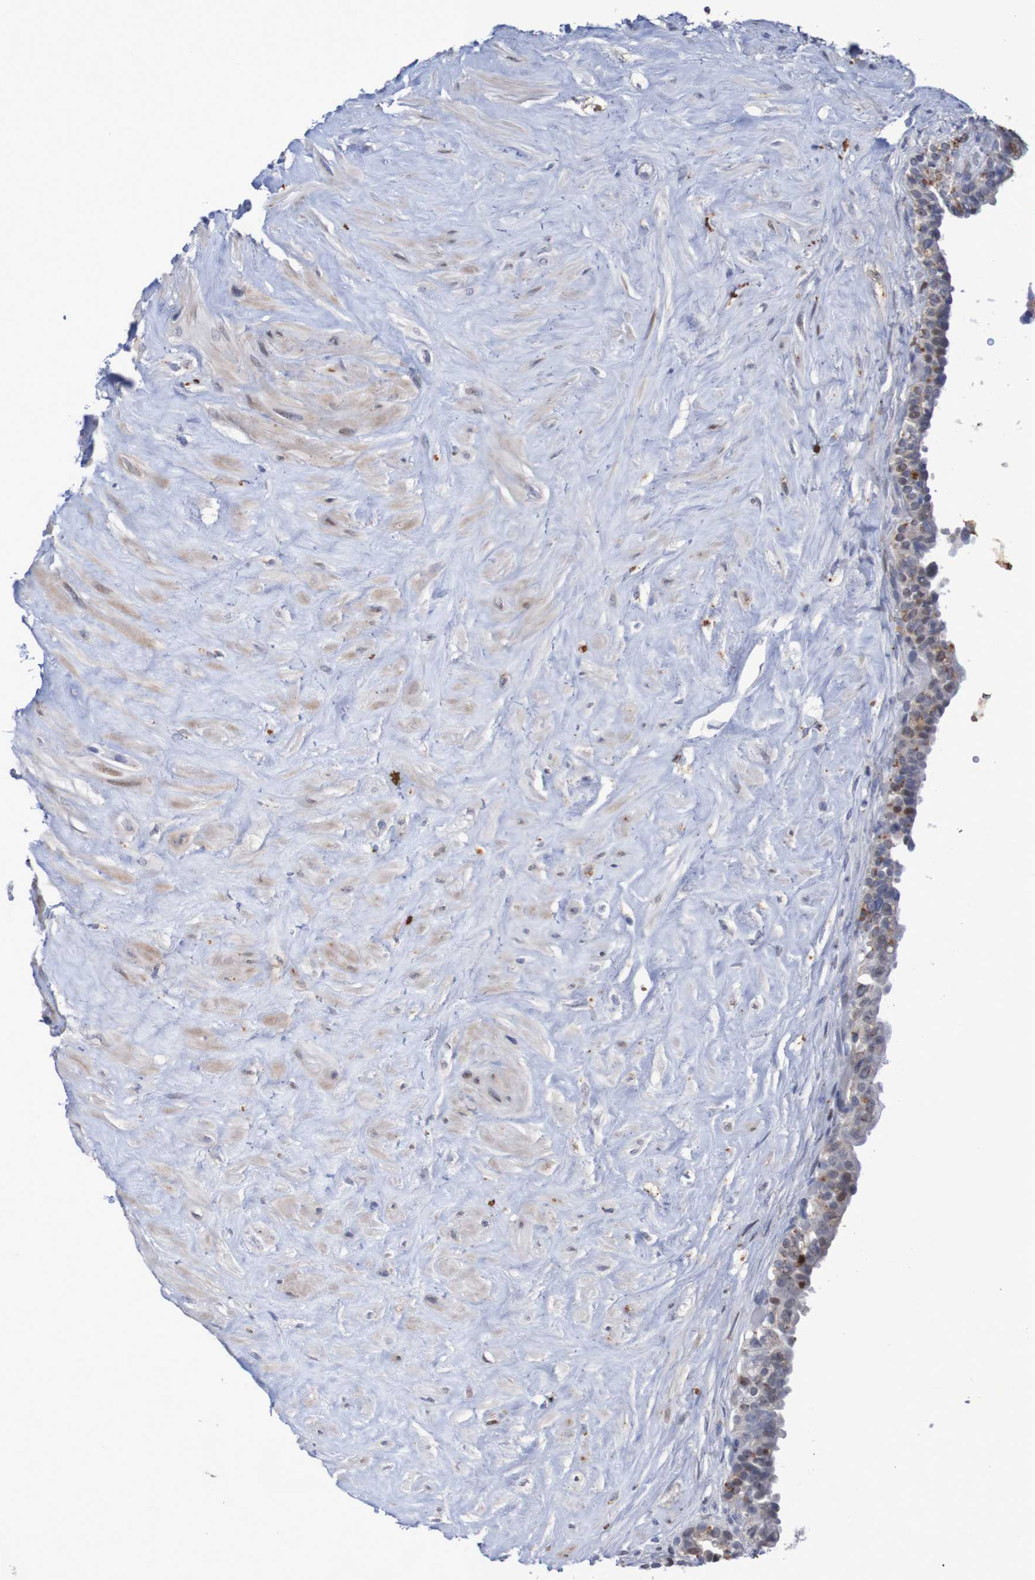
{"staining": {"intensity": "moderate", "quantity": "<25%", "location": "cytoplasmic/membranous,nuclear"}, "tissue": "seminal vesicle", "cell_type": "Glandular cells", "image_type": "normal", "snomed": [{"axis": "morphology", "description": "Normal tissue, NOS"}, {"axis": "topography", "description": "Seminal veicle"}], "caption": "Immunohistochemical staining of benign human seminal vesicle shows low levels of moderate cytoplasmic/membranous,nuclear positivity in about <25% of glandular cells.", "gene": "FBP1", "patient": {"sex": "male", "age": 63}}